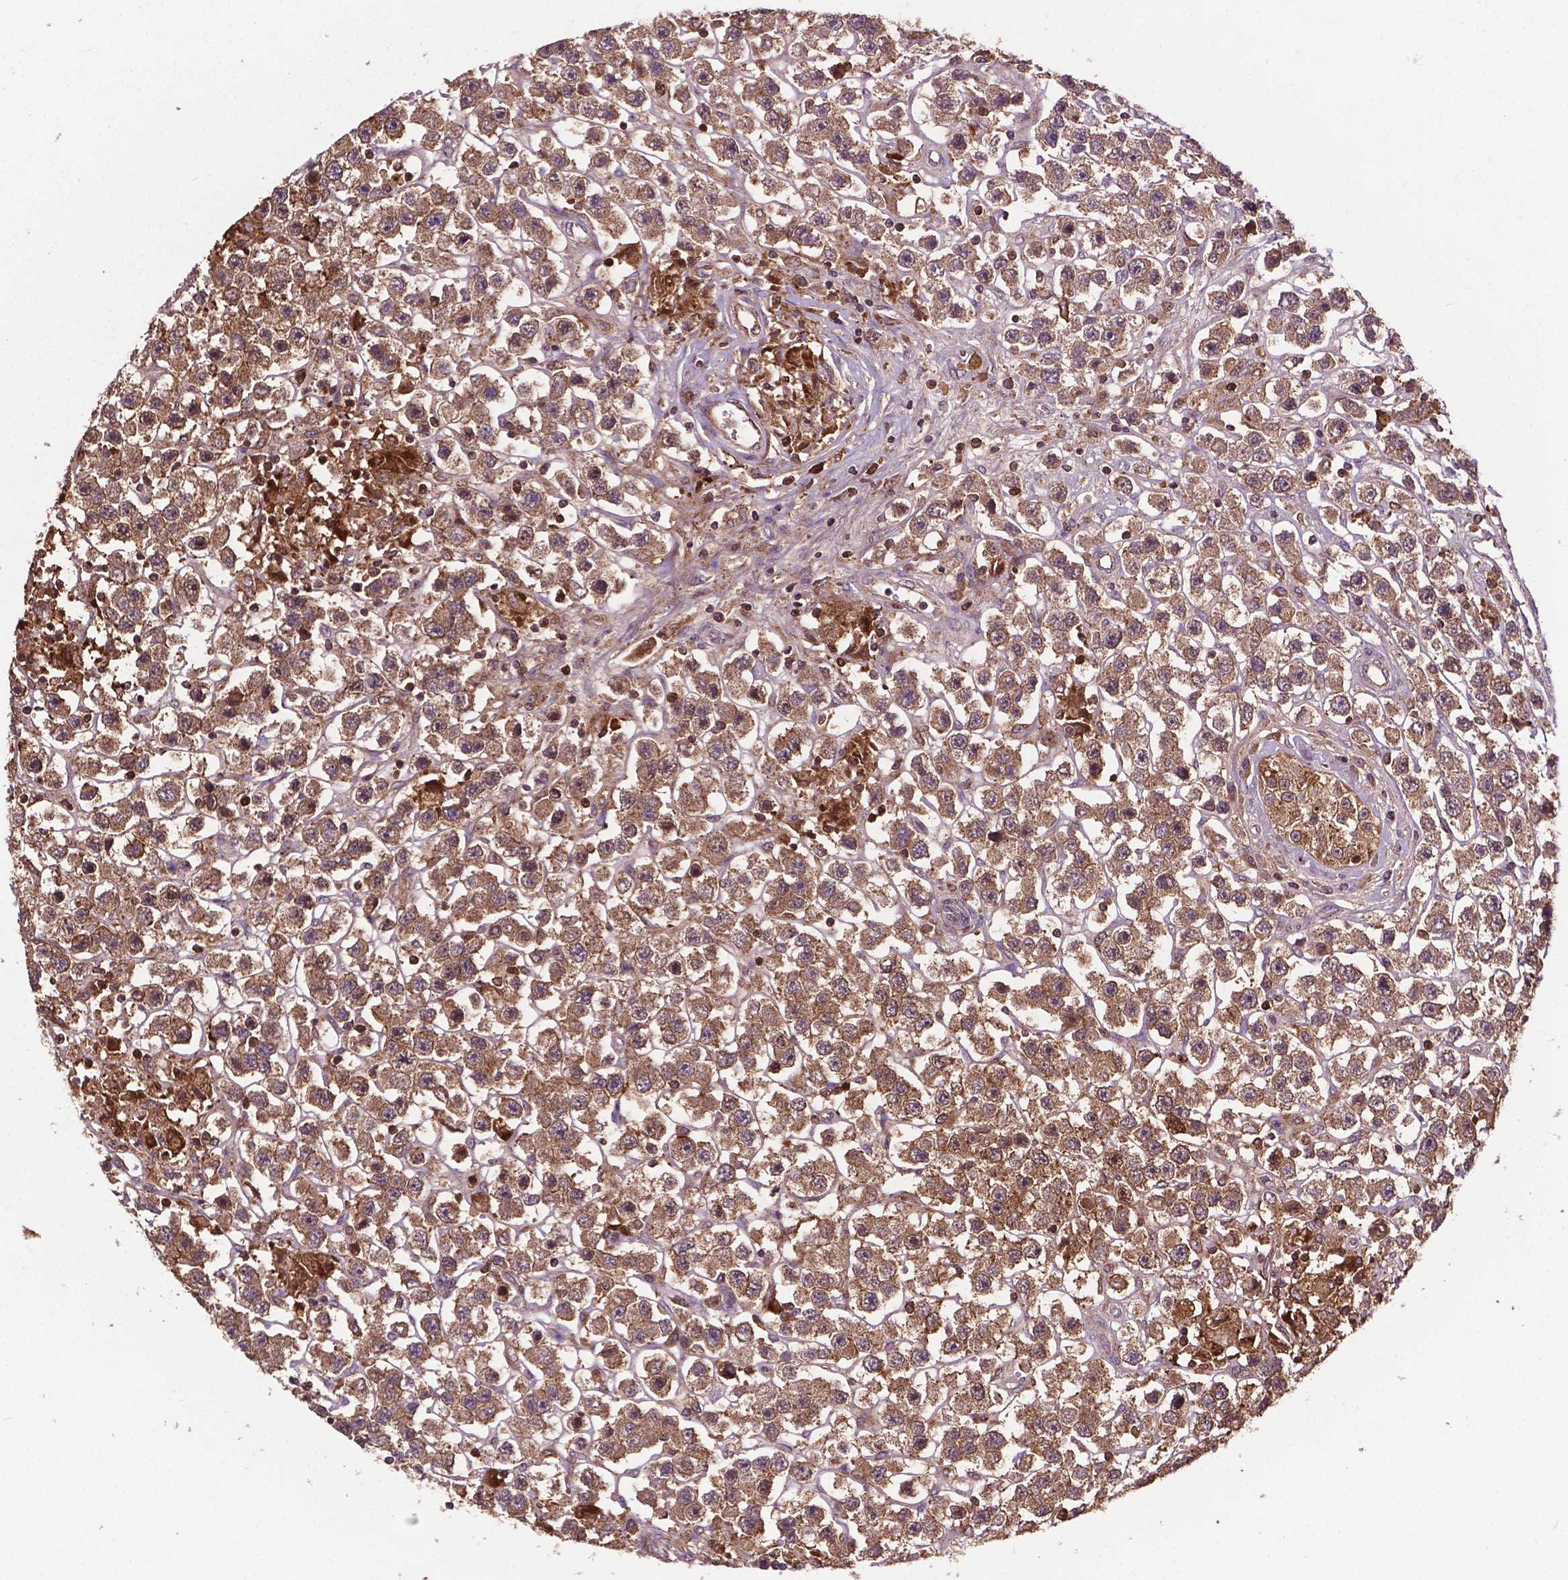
{"staining": {"intensity": "moderate", "quantity": ">75%", "location": "cytoplasmic/membranous"}, "tissue": "testis cancer", "cell_type": "Tumor cells", "image_type": "cancer", "snomed": [{"axis": "morphology", "description": "Seminoma, NOS"}, {"axis": "topography", "description": "Testis"}], "caption": "Testis cancer stained with a brown dye exhibits moderate cytoplasmic/membranous positive positivity in about >75% of tumor cells.", "gene": "SMAD3", "patient": {"sex": "male", "age": 45}}